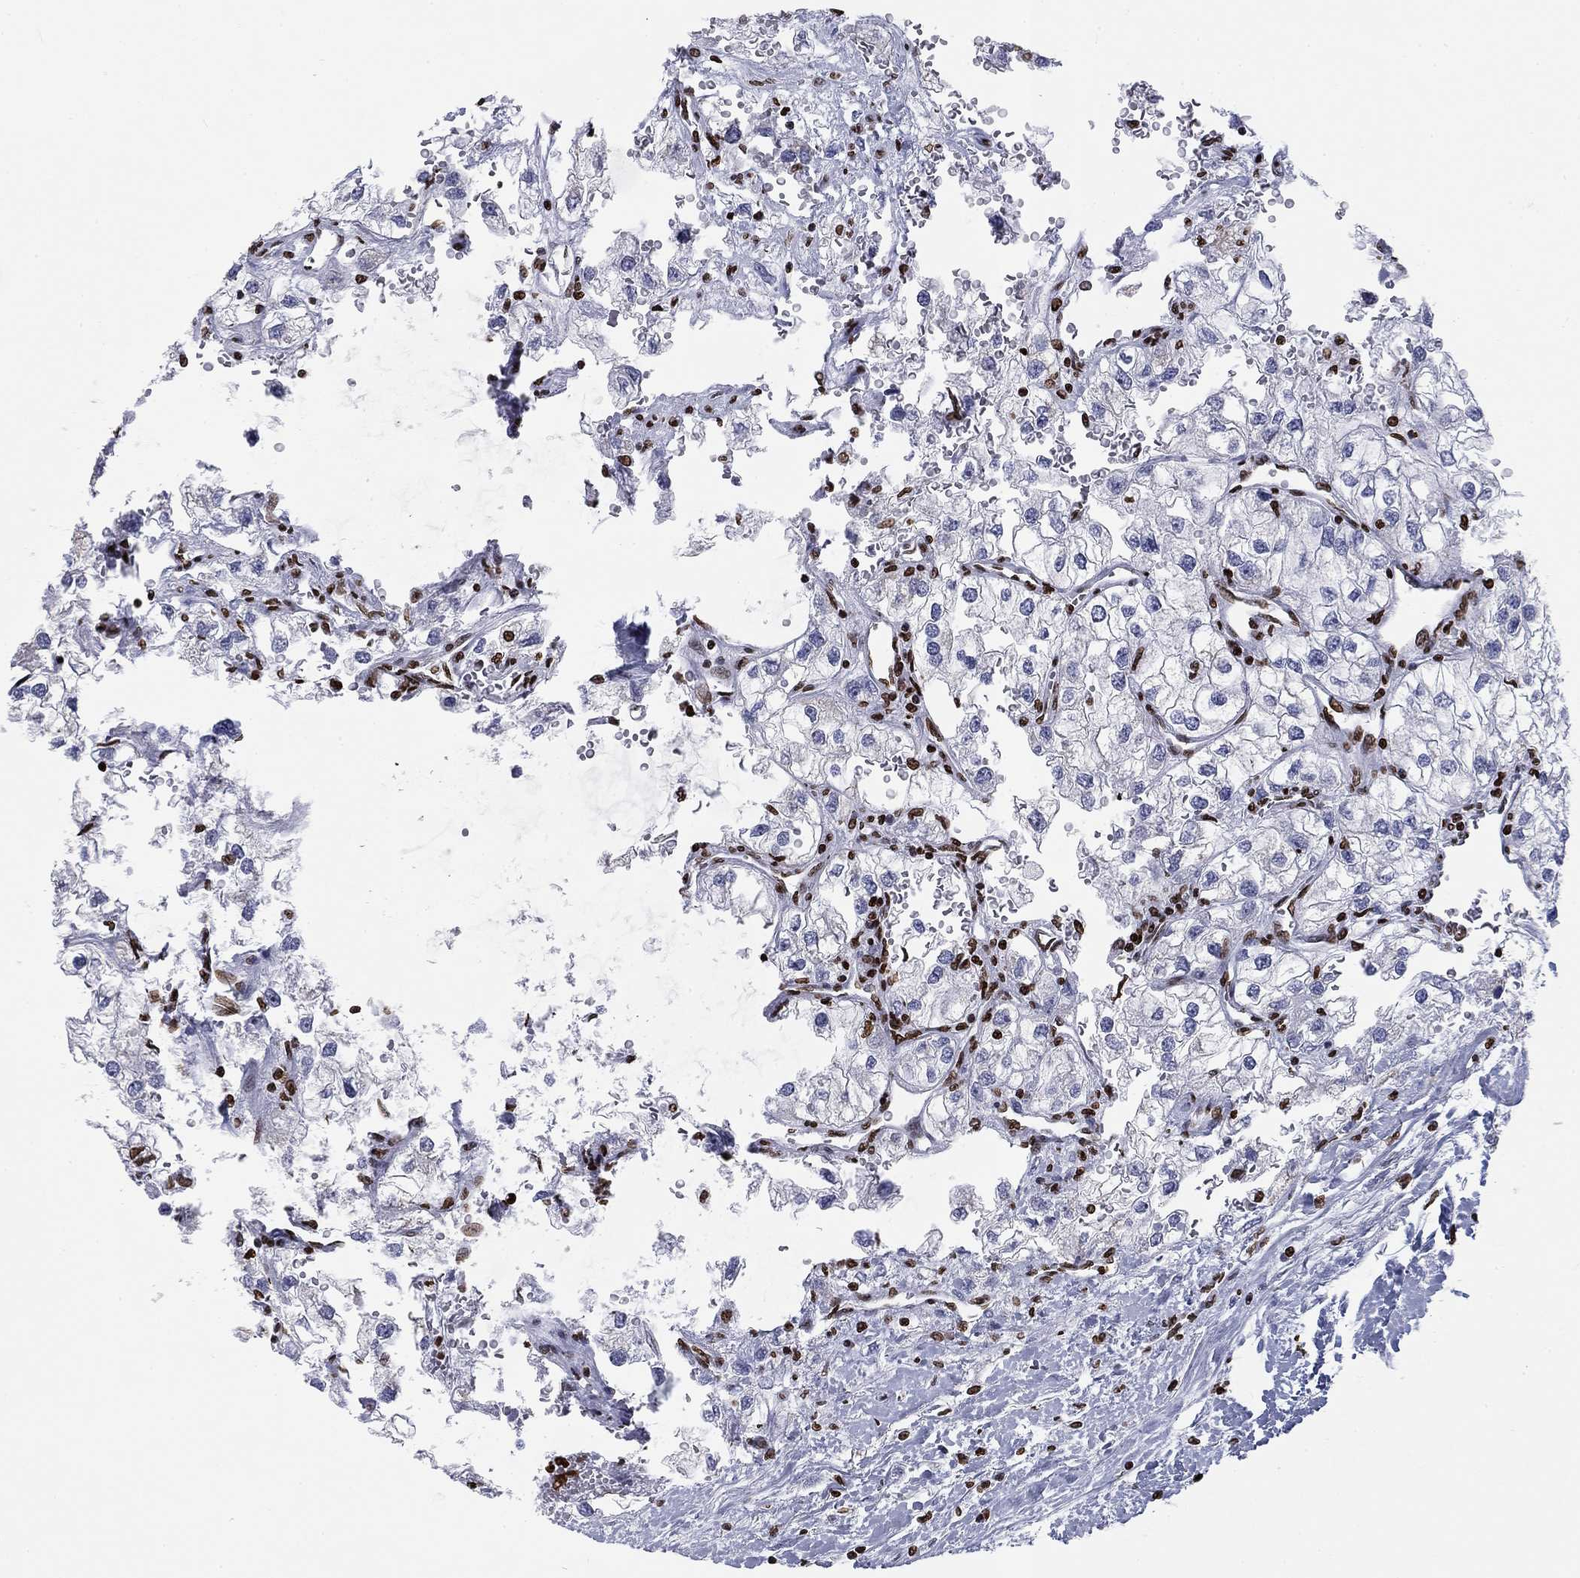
{"staining": {"intensity": "strong", "quantity": "<25%", "location": "nuclear"}, "tissue": "renal cancer", "cell_type": "Tumor cells", "image_type": "cancer", "snomed": [{"axis": "morphology", "description": "Adenocarcinoma, NOS"}, {"axis": "topography", "description": "Kidney"}], "caption": "A brown stain labels strong nuclear positivity of a protein in renal cancer (adenocarcinoma) tumor cells.", "gene": "H1-5", "patient": {"sex": "male", "age": 59}}